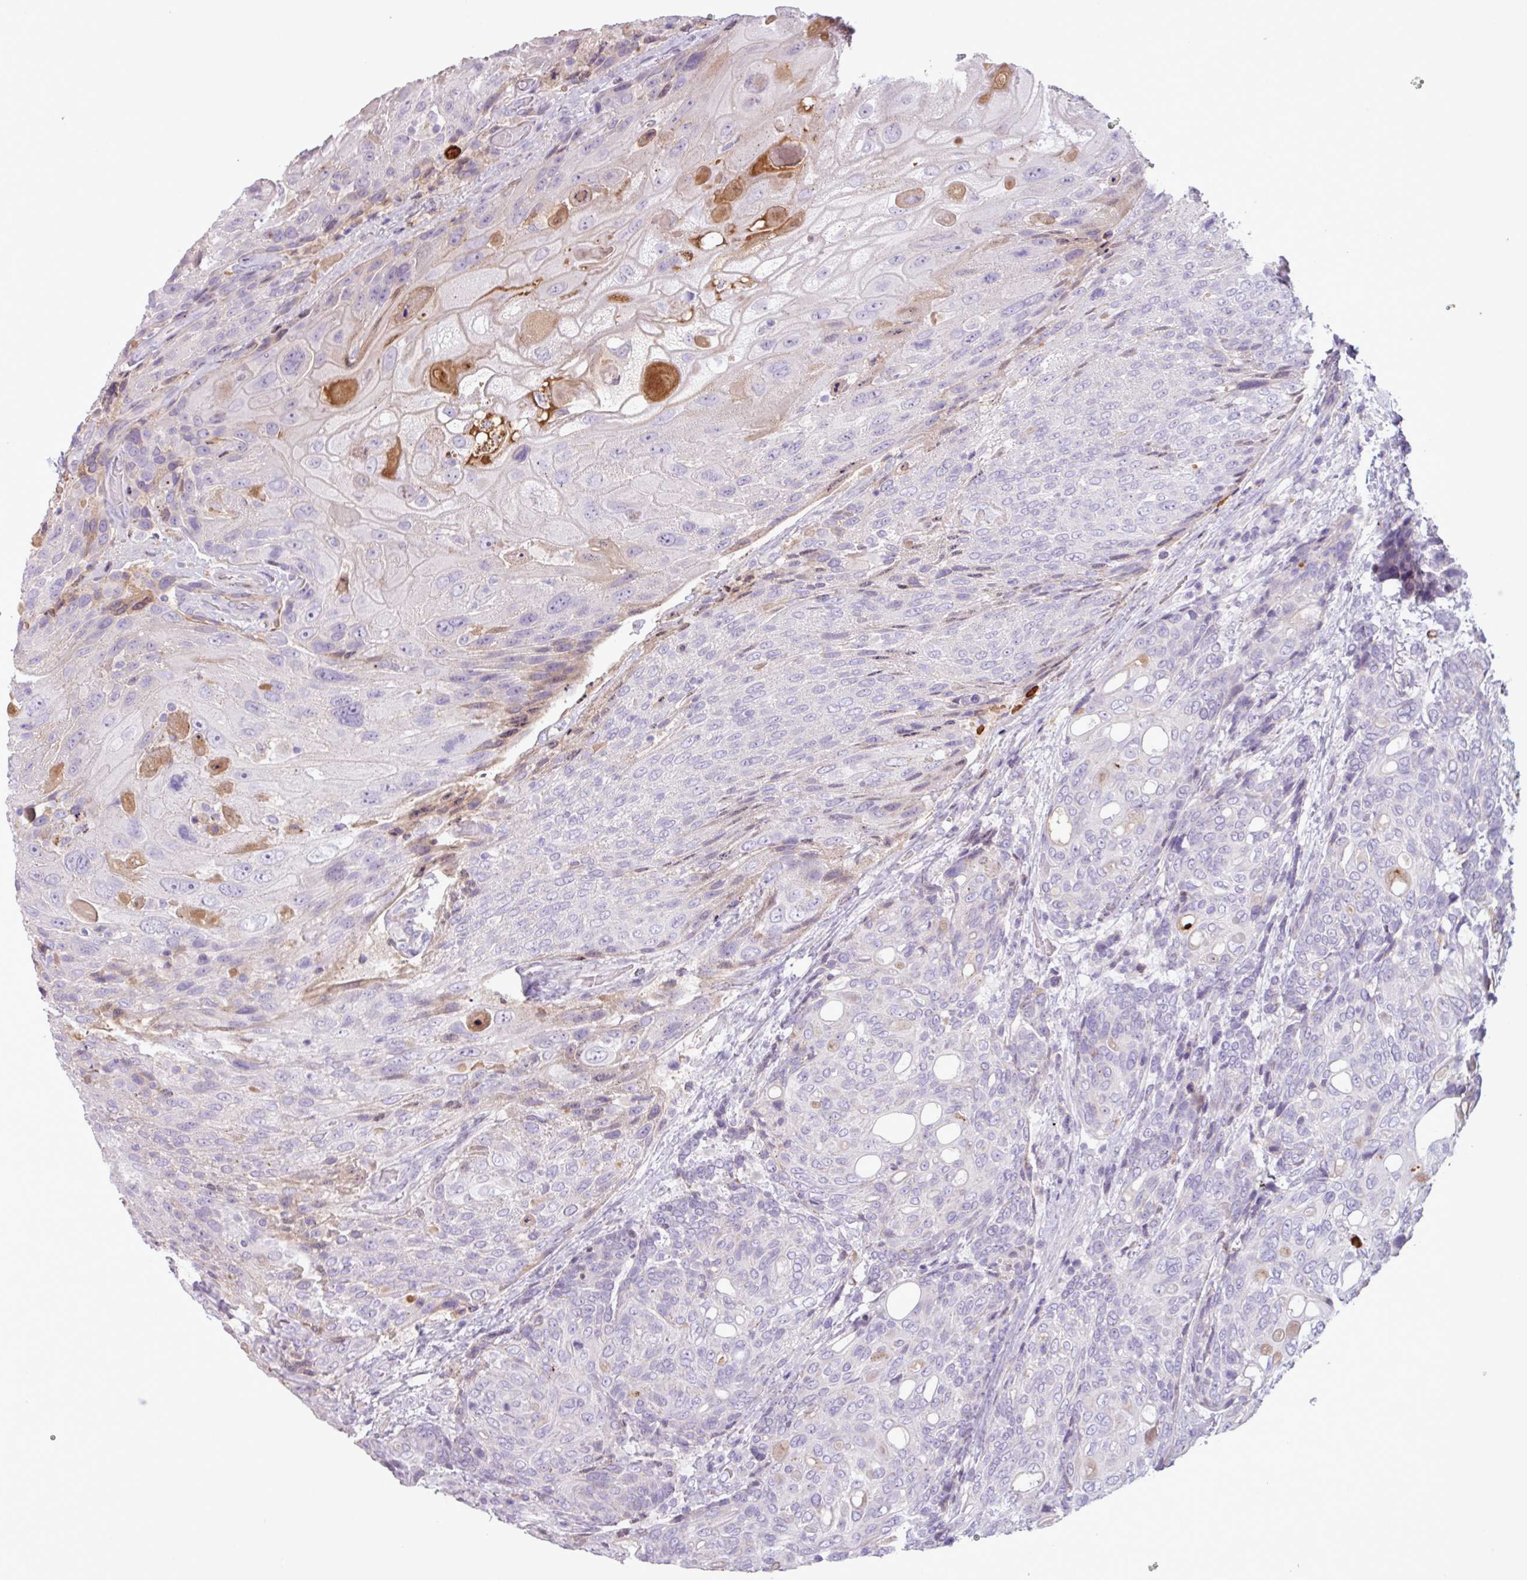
{"staining": {"intensity": "negative", "quantity": "none", "location": "none"}, "tissue": "urothelial cancer", "cell_type": "Tumor cells", "image_type": "cancer", "snomed": [{"axis": "morphology", "description": "Urothelial carcinoma, High grade"}, {"axis": "topography", "description": "Urinary bladder"}], "caption": "This is a histopathology image of immunohistochemistry (IHC) staining of urothelial cancer, which shows no staining in tumor cells.", "gene": "C4B", "patient": {"sex": "female", "age": 70}}